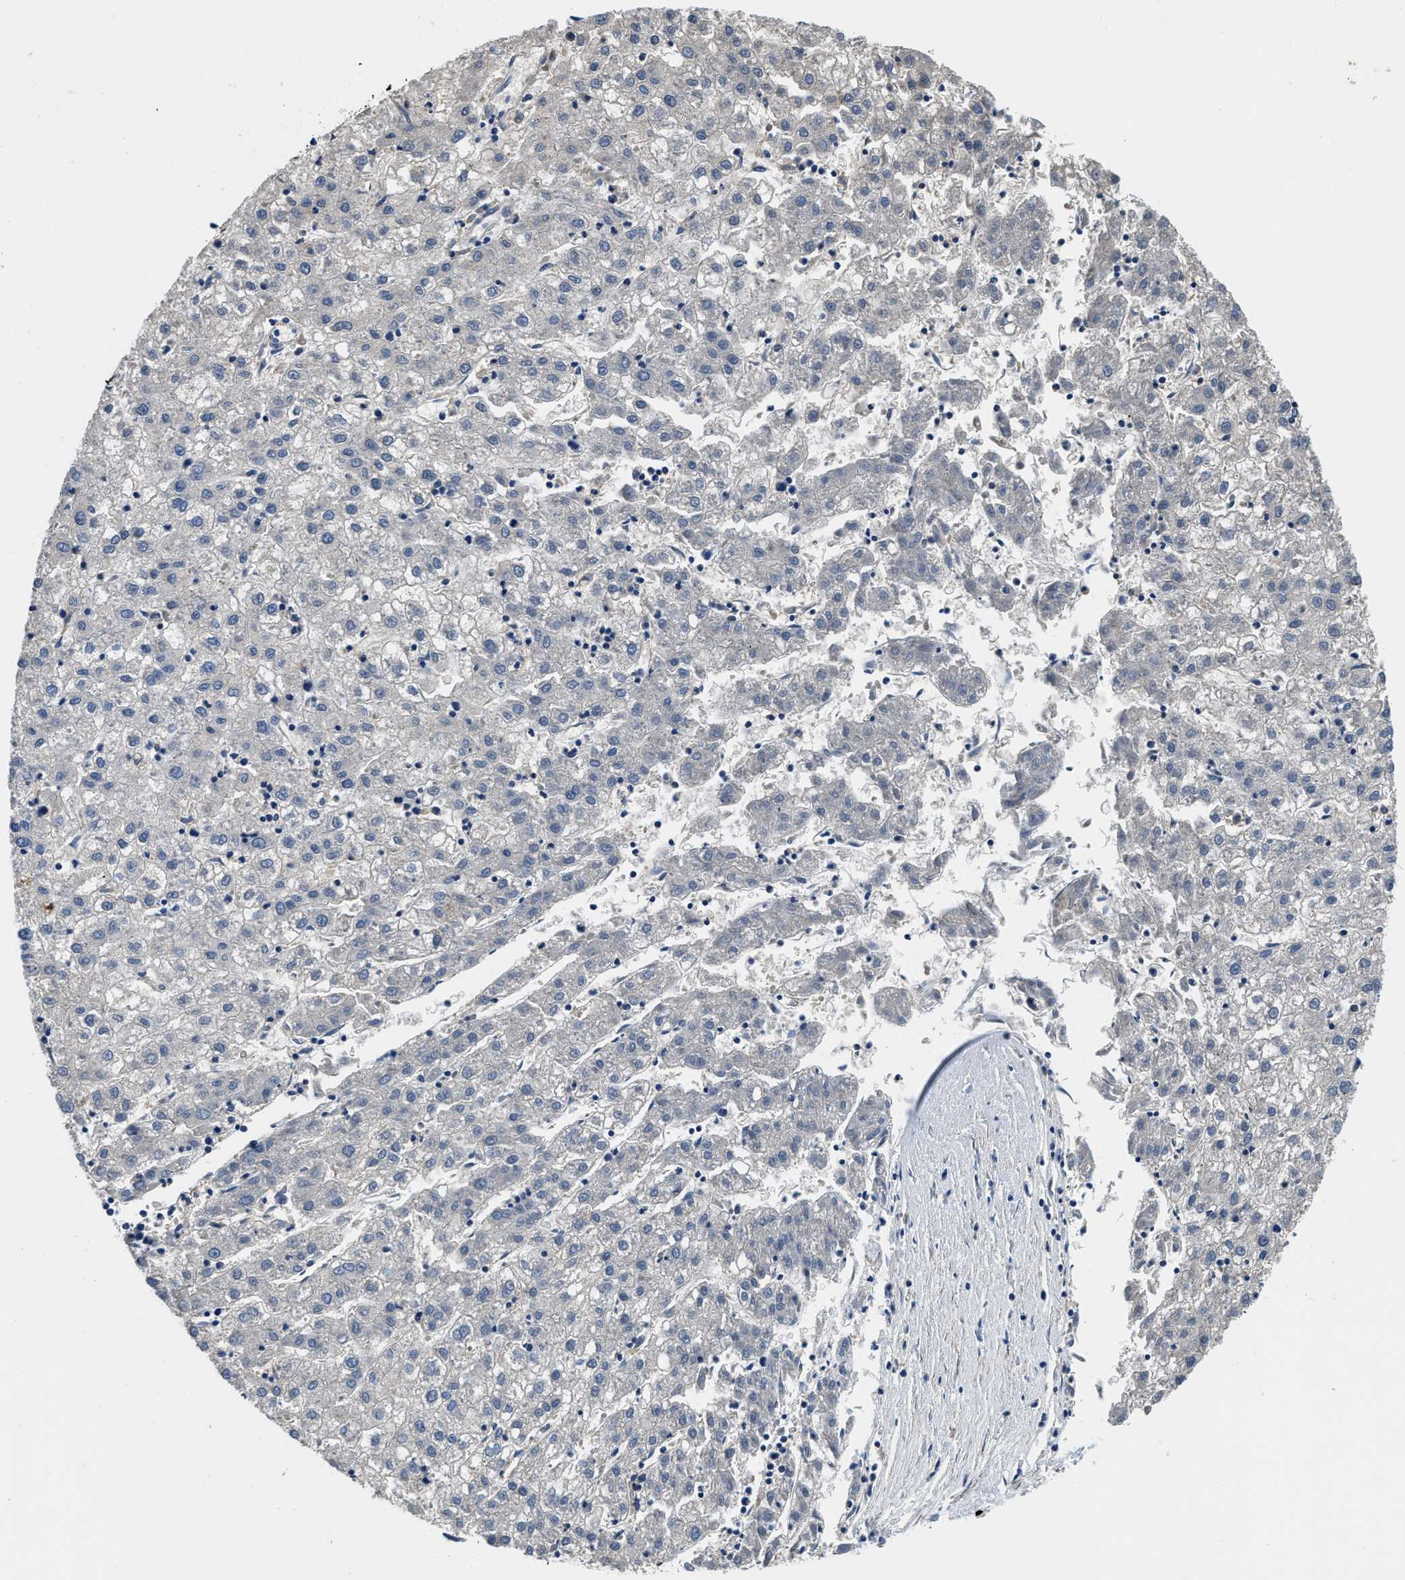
{"staining": {"intensity": "negative", "quantity": "none", "location": "none"}, "tissue": "liver cancer", "cell_type": "Tumor cells", "image_type": "cancer", "snomed": [{"axis": "morphology", "description": "Carcinoma, Hepatocellular, NOS"}, {"axis": "topography", "description": "Liver"}], "caption": "Immunohistochemical staining of human liver hepatocellular carcinoma reveals no significant expression in tumor cells. (Brightfield microscopy of DAB immunohistochemistry (IHC) at high magnification).", "gene": "STAT2", "patient": {"sex": "male", "age": 72}}